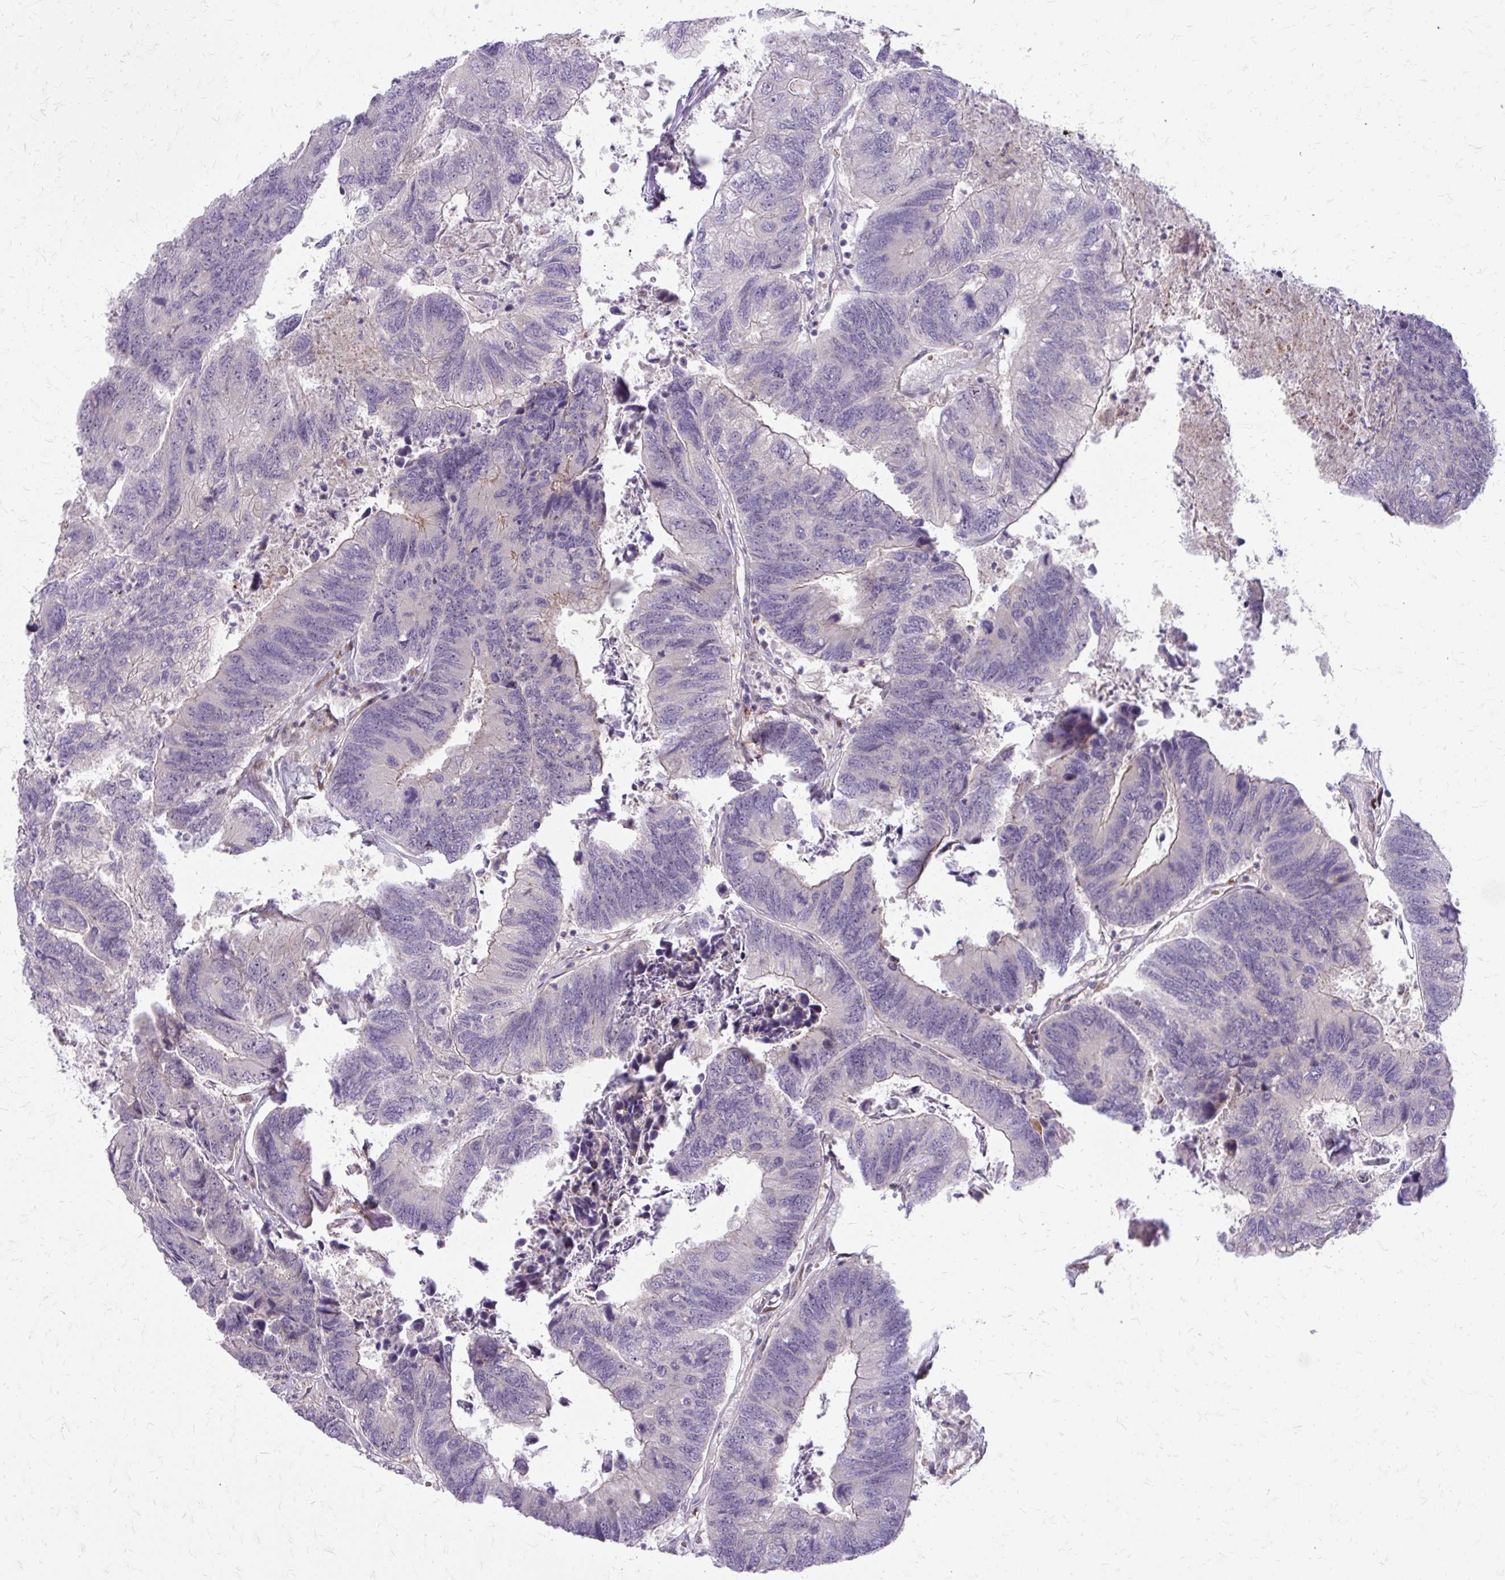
{"staining": {"intensity": "negative", "quantity": "none", "location": "none"}, "tissue": "colorectal cancer", "cell_type": "Tumor cells", "image_type": "cancer", "snomed": [{"axis": "morphology", "description": "Adenocarcinoma, NOS"}, {"axis": "topography", "description": "Colon"}], "caption": "Immunohistochemistry image of neoplastic tissue: colorectal cancer stained with DAB (3,3'-diaminobenzidine) reveals no significant protein staining in tumor cells.", "gene": "PPDPFL", "patient": {"sex": "female", "age": 67}}